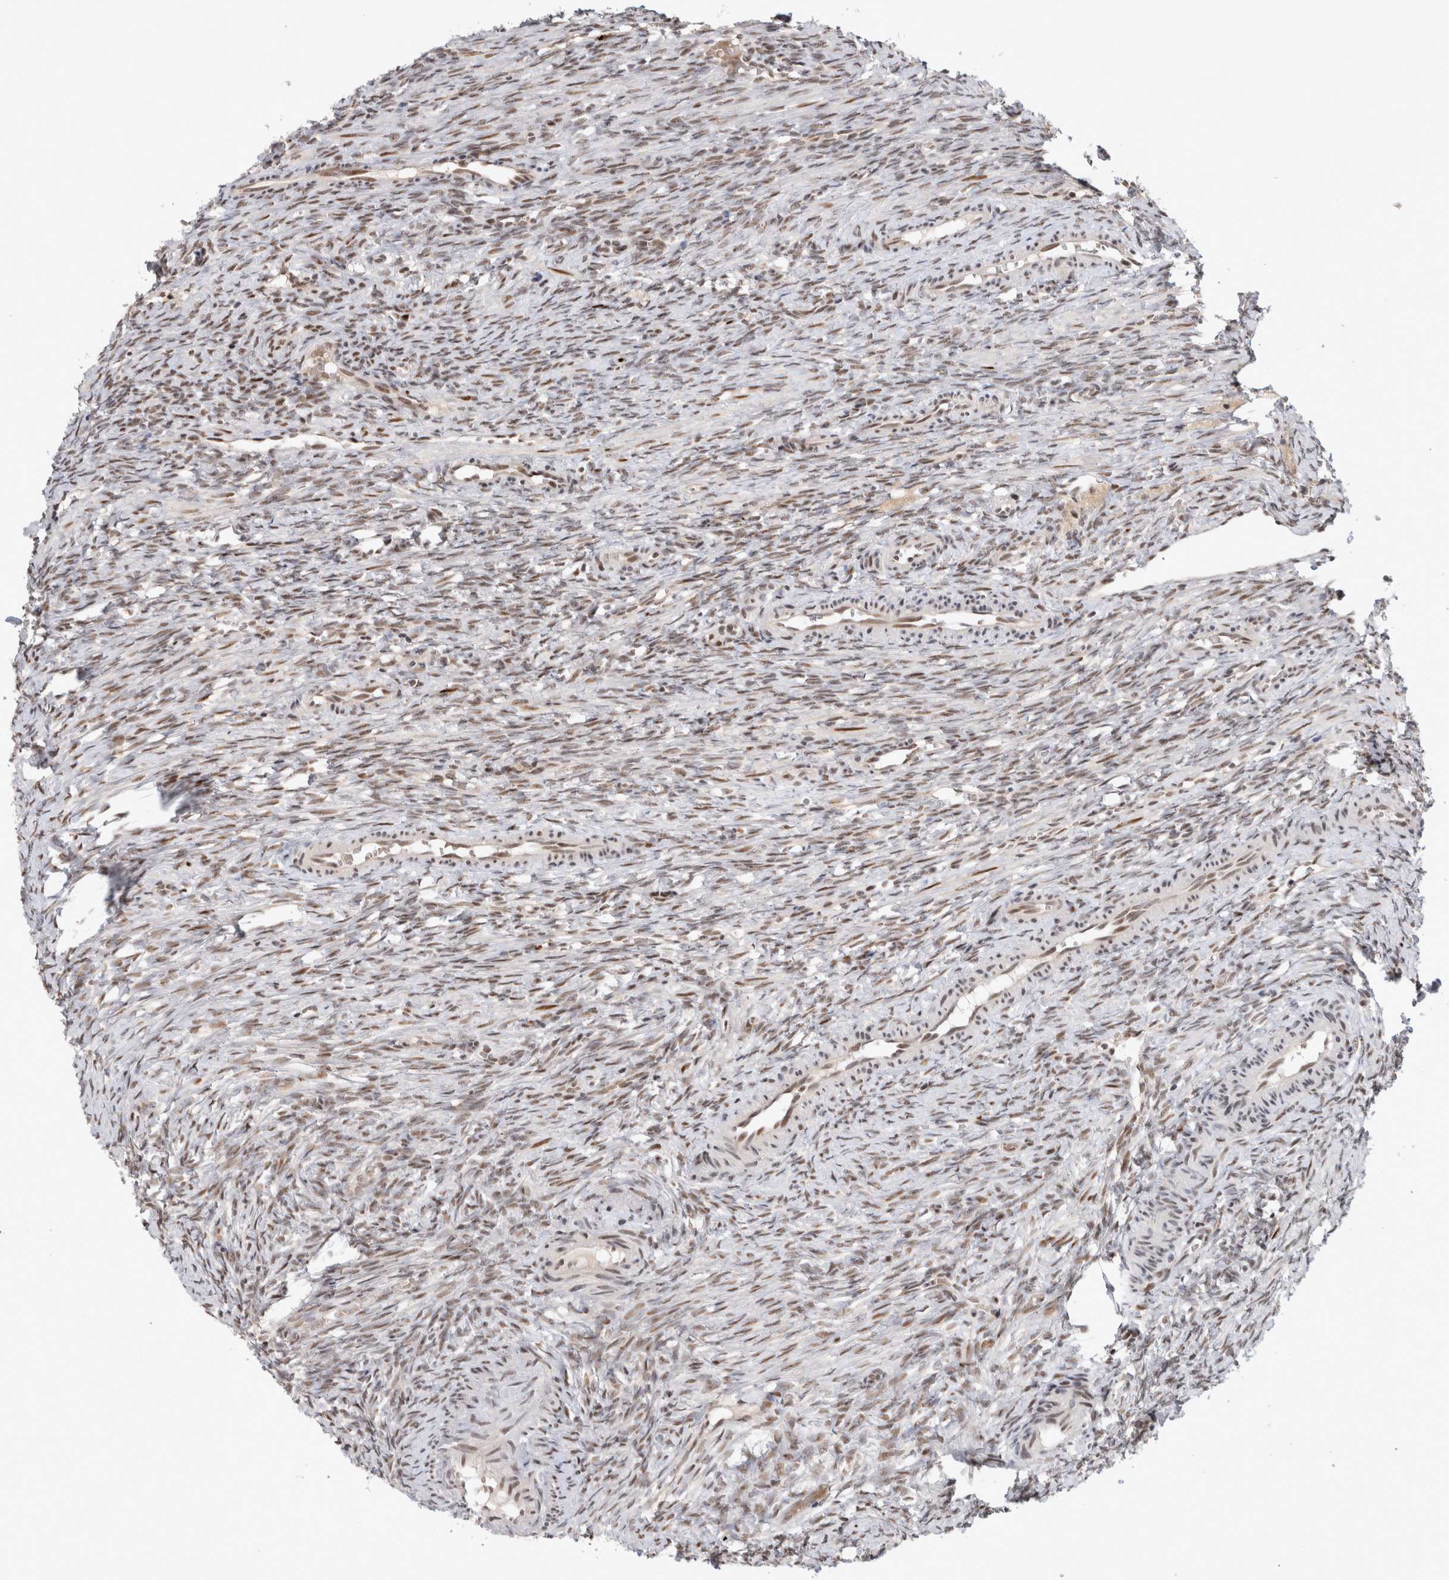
{"staining": {"intensity": "strong", "quantity": ">75%", "location": "nuclear"}, "tissue": "ovary", "cell_type": "Follicle cells", "image_type": "normal", "snomed": [{"axis": "morphology", "description": "Normal tissue, NOS"}, {"axis": "topography", "description": "Ovary"}], "caption": "Benign ovary shows strong nuclear positivity in approximately >75% of follicle cells, visualized by immunohistochemistry. The protein of interest is shown in brown color, while the nuclei are stained blue.", "gene": "HESX1", "patient": {"sex": "female", "age": 41}}